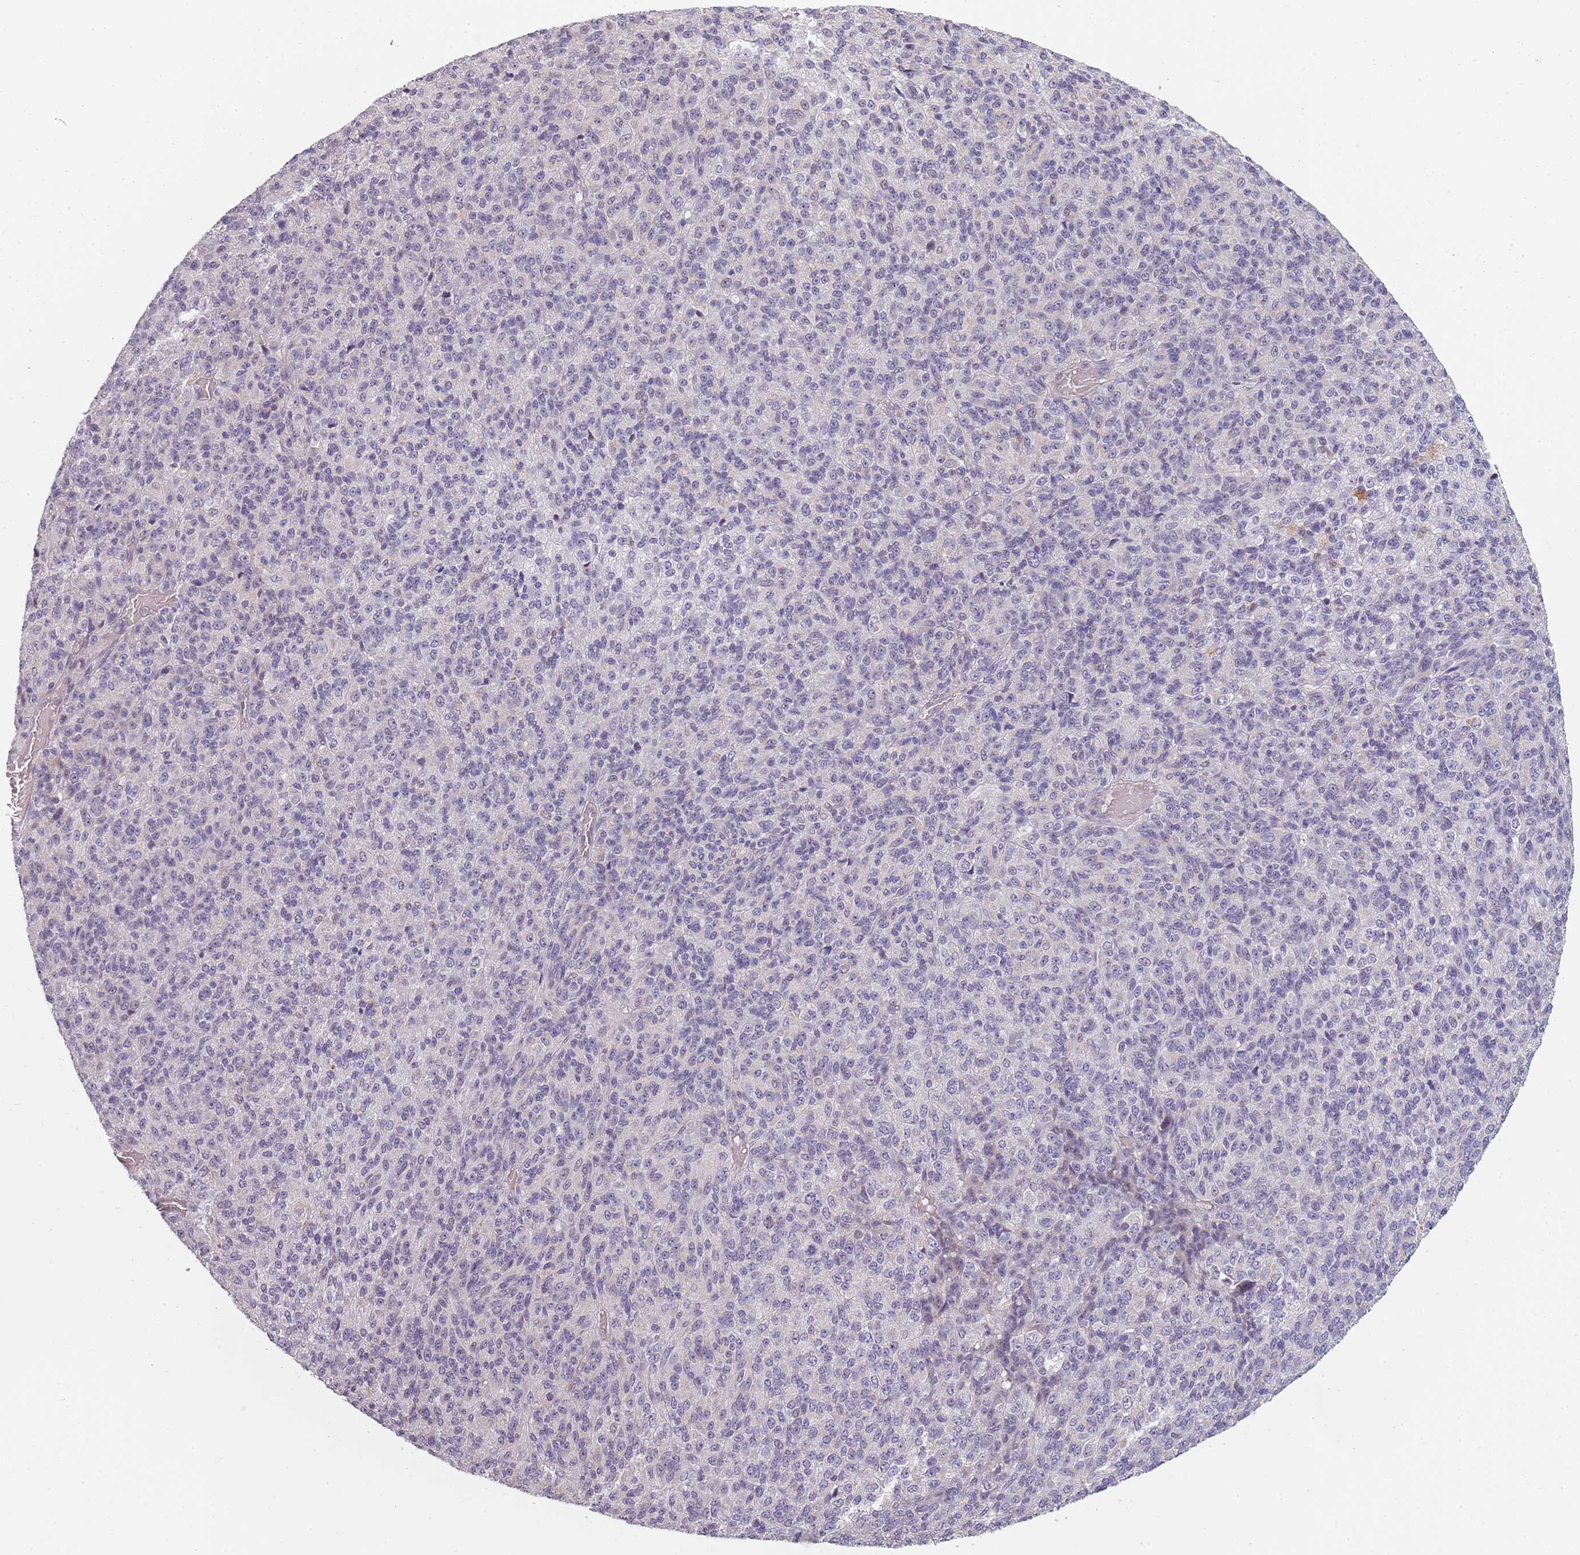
{"staining": {"intensity": "negative", "quantity": "none", "location": "none"}, "tissue": "melanoma", "cell_type": "Tumor cells", "image_type": "cancer", "snomed": [{"axis": "morphology", "description": "Malignant melanoma, Metastatic site"}, {"axis": "topography", "description": "Brain"}], "caption": "An immunohistochemistry micrograph of melanoma is shown. There is no staining in tumor cells of melanoma.", "gene": "CC2D2B", "patient": {"sex": "female", "age": 56}}